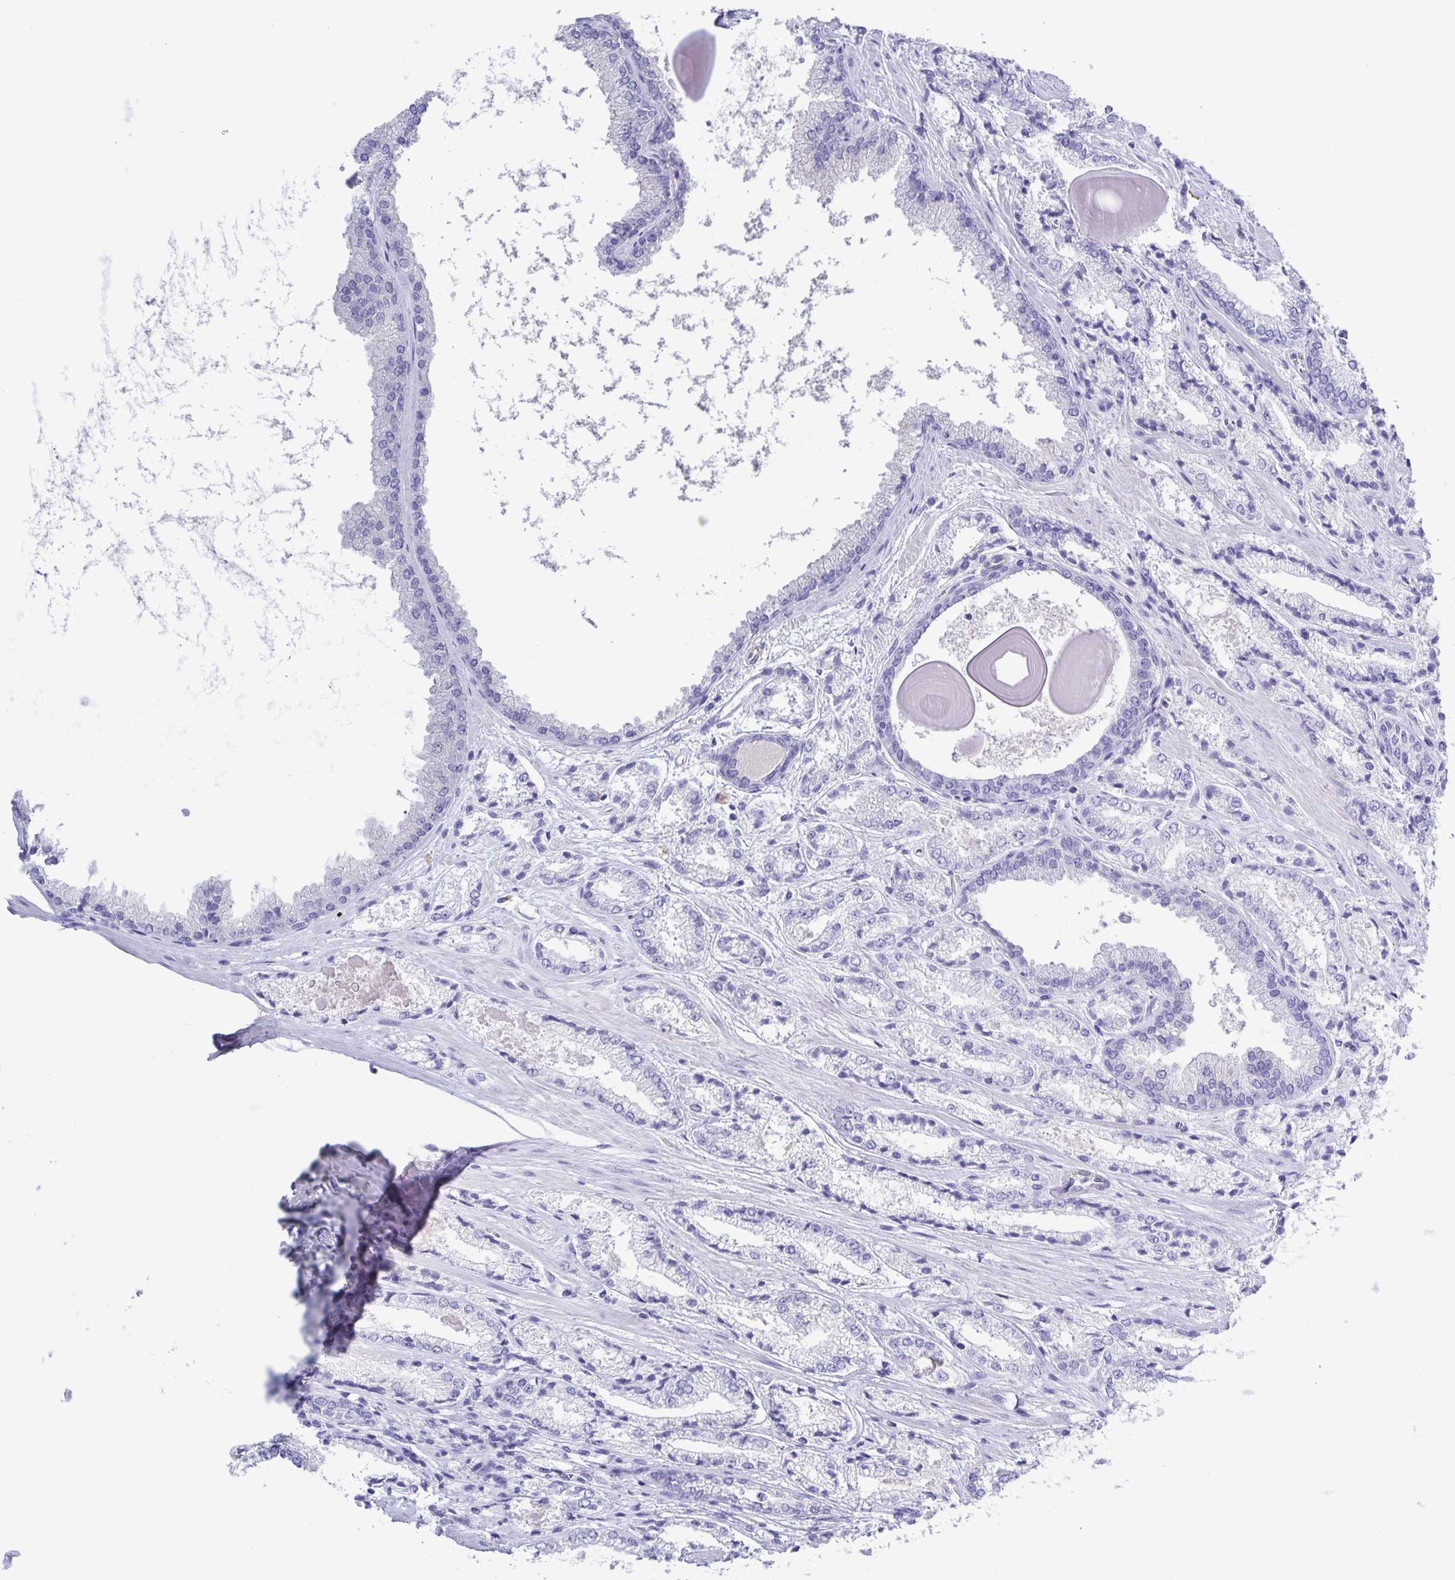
{"staining": {"intensity": "negative", "quantity": "none", "location": "none"}, "tissue": "prostate cancer", "cell_type": "Tumor cells", "image_type": "cancer", "snomed": [{"axis": "morphology", "description": "Adenocarcinoma, High grade"}, {"axis": "topography", "description": "Prostate"}], "caption": "Tumor cells show no significant positivity in prostate cancer (adenocarcinoma (high-grade)). Brightfield microscopy of IHC stained with DAB (brown) and hematoxylin (blue), captured at high magnification.", "gene": "UBQLN3", "patient": {"sex": "male", "age": 64}}